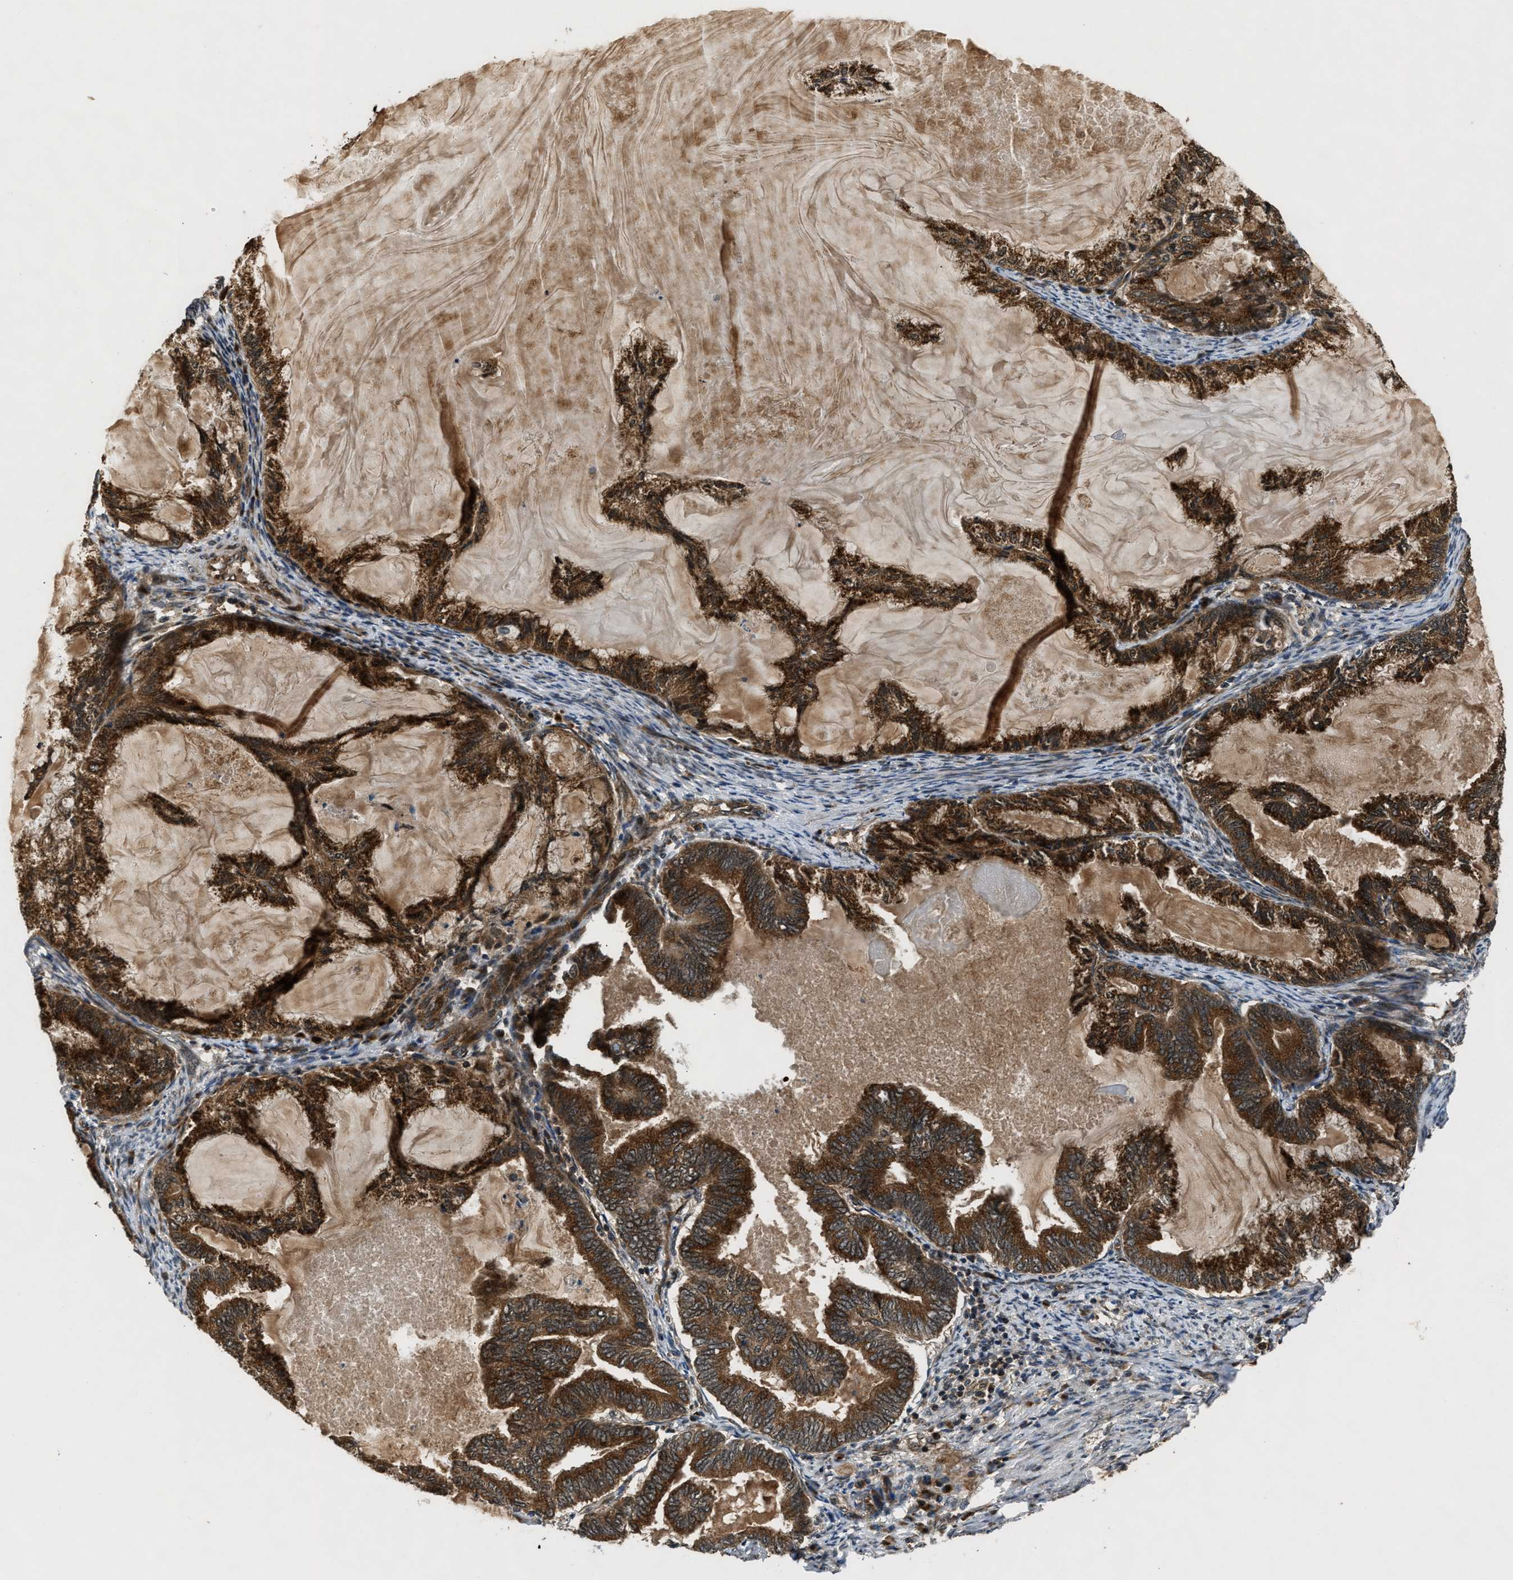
{"staining": {"intensity": "strong", "quantity": ">75%", "location": "cytoplasmic/membranous"}, "tissue": "endometrial cancer", "cell_type": "Tumor cells", "image_type": "cancer", "snomed": [{"axis": "morphology", "description": "Adenocarcinoma, NOS"}, {"axis": "topography", "description": "Endometrium"}], "caption": "Immunohistochemical staining of adenocarcinoma (endometrial) displays high levels of strong cytoplasmic/membranous staining in about >75% of tumor cells.", "gene": "PNPLA8", "patient": {"sex": "female", "age": 86}}